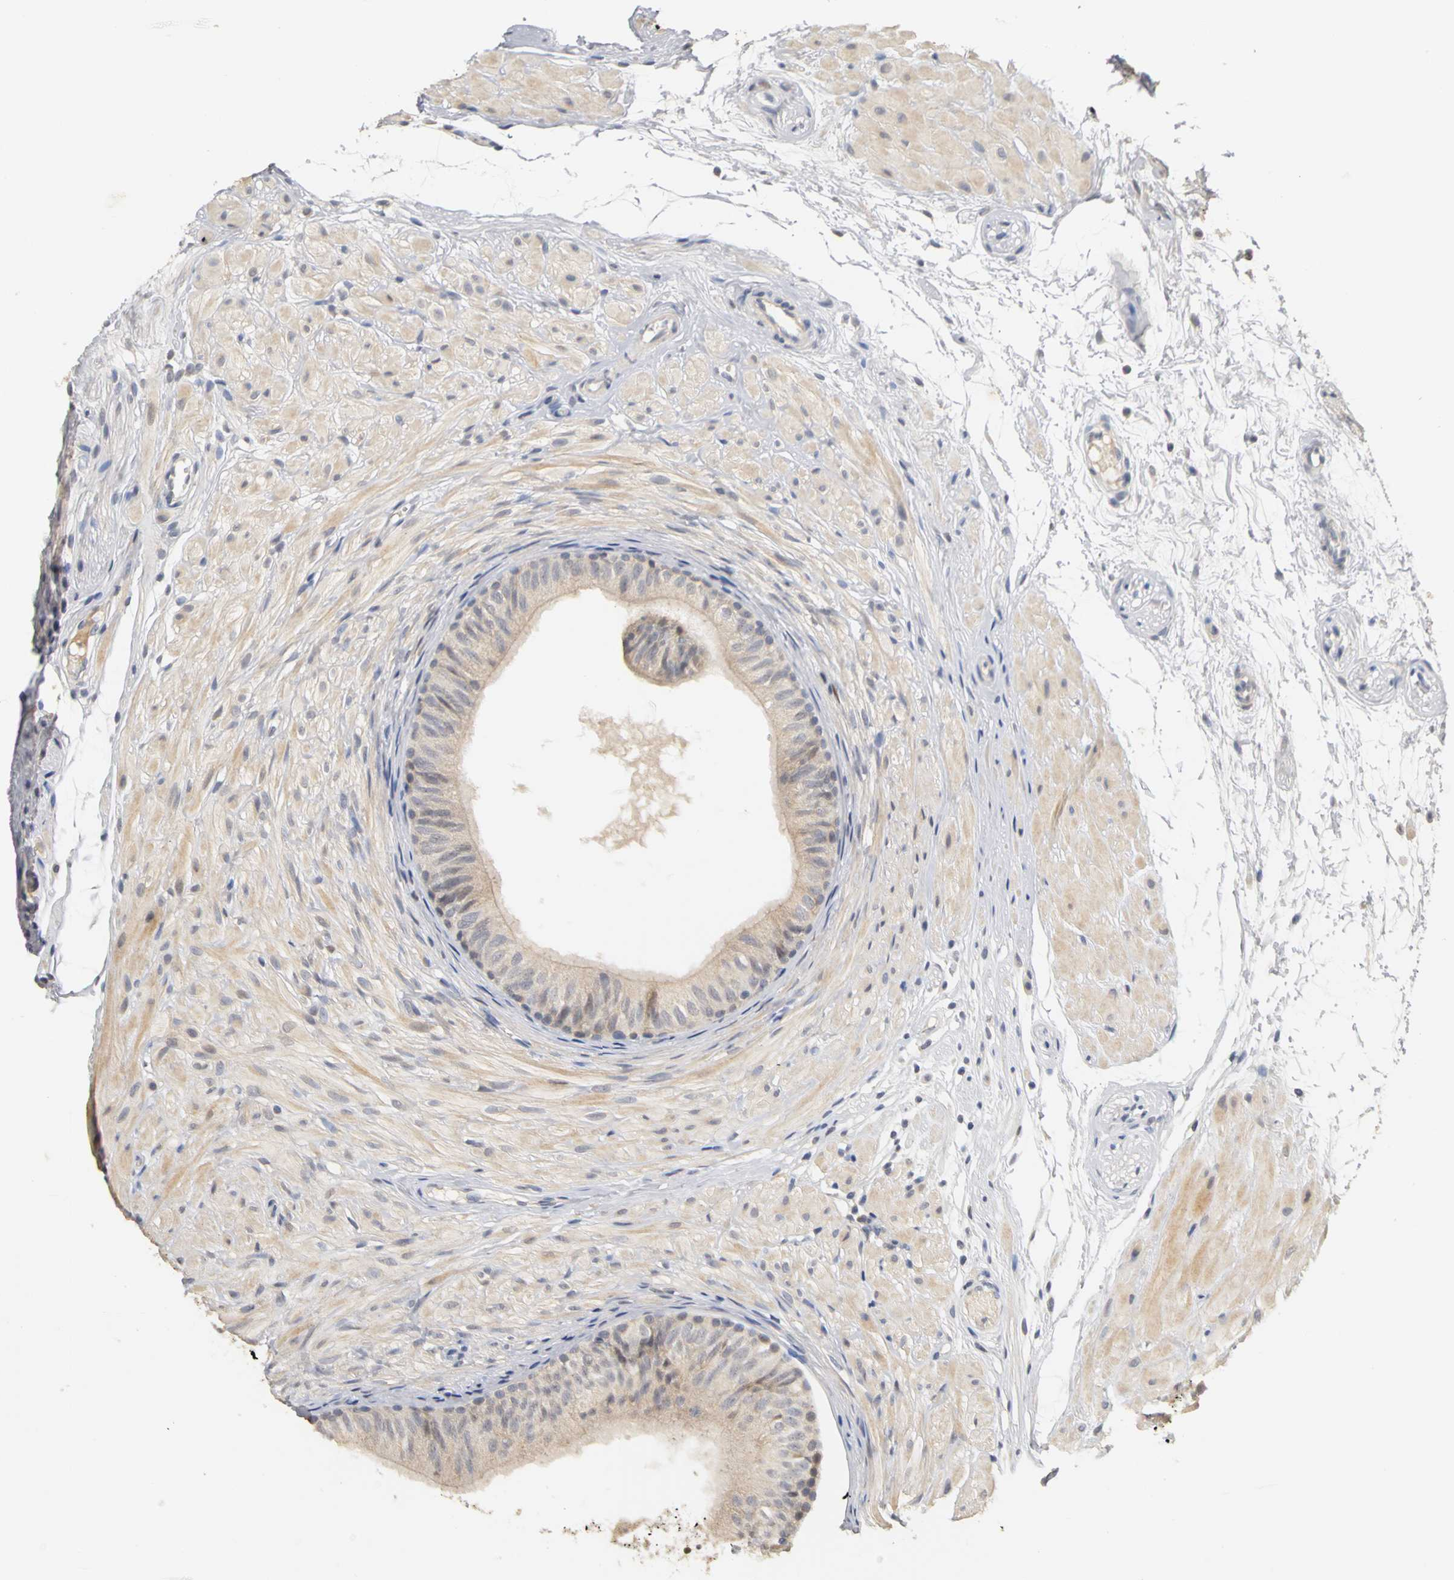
{"staining": {"intensity": "moderate", "quantity": "25%-75%", "location": "cytoplasmic/membranous,nuclear"}, "tissue": "epididymis", "cell_type": "Glandular cells", "image_type": "normal", "snomed": [{"axis": "morphology", "description": "Normal tissue, NOS"}, {"axis": "morphology", "description": "Atrophy, NOS"}, {"axis": "topography", "description": "Testis"}, {"axis": "topography", "description": "Epididymis"}], "caption": "Immunohistochemical staining of normal epididymis demonstrates medium levels of moderate cytoplasmic/membranous,nuclear positivity in approximately 25%-75% of glandular cells.", "gene": "PGR", "patient": {"sex": "male", "age": 18}}